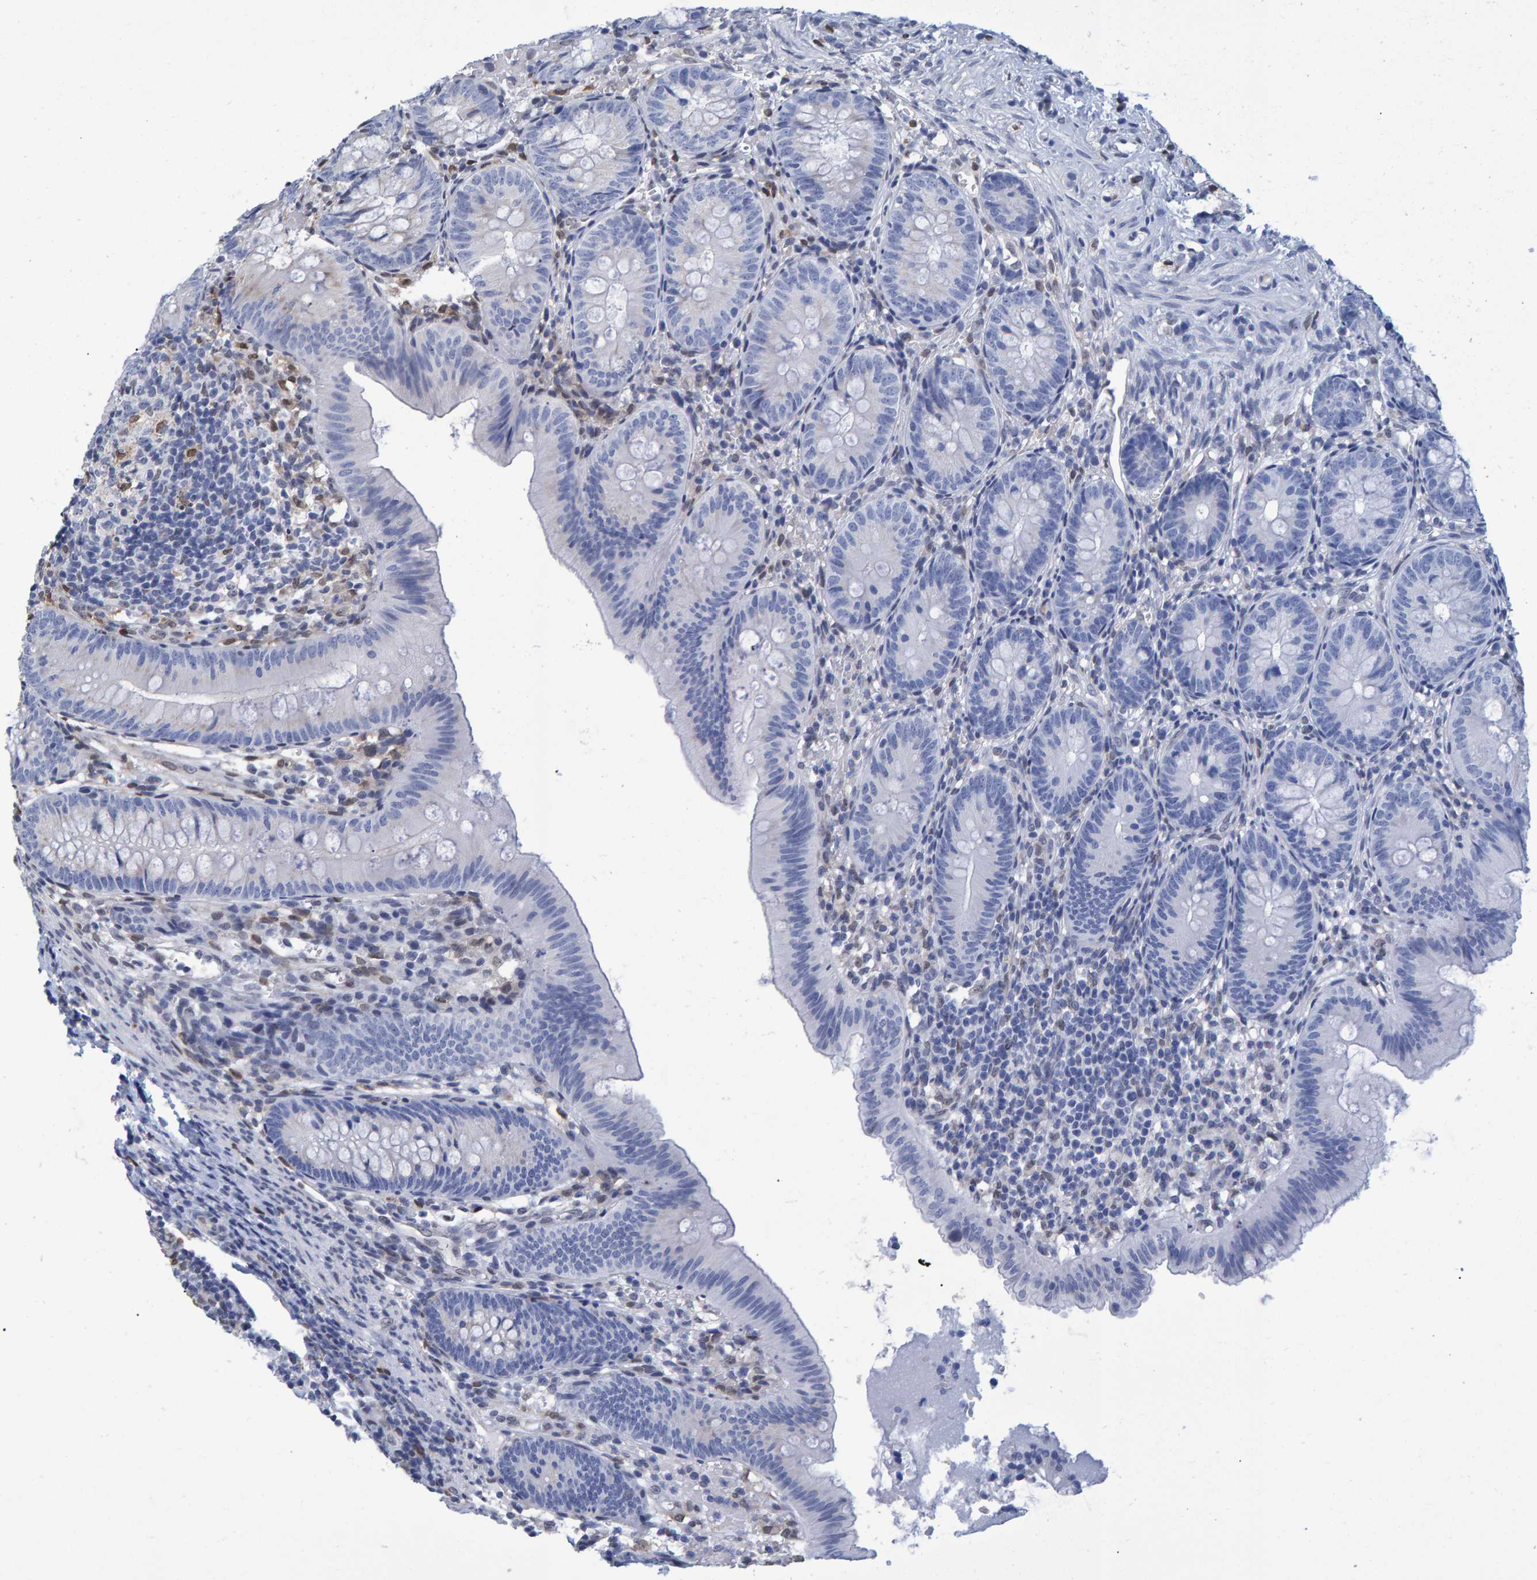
{"staining": {"intensity": "negative", "quantity": "none", "location": "none"}, "tissue": "appendix", "cell_type": "Glandular cells", "image_type": "normal", "snomed": [{"axis": "morphology", "description": "Normal tissue, NOS"}, {"axis": "topography", "description": "Appendix"}], "caption": "Immunohistochemistry (IHC) of benign human appendix demonstrates no positivity in glandular cells.", "gene": "QKI", "patient": {"sex": "male", "age": 1}}